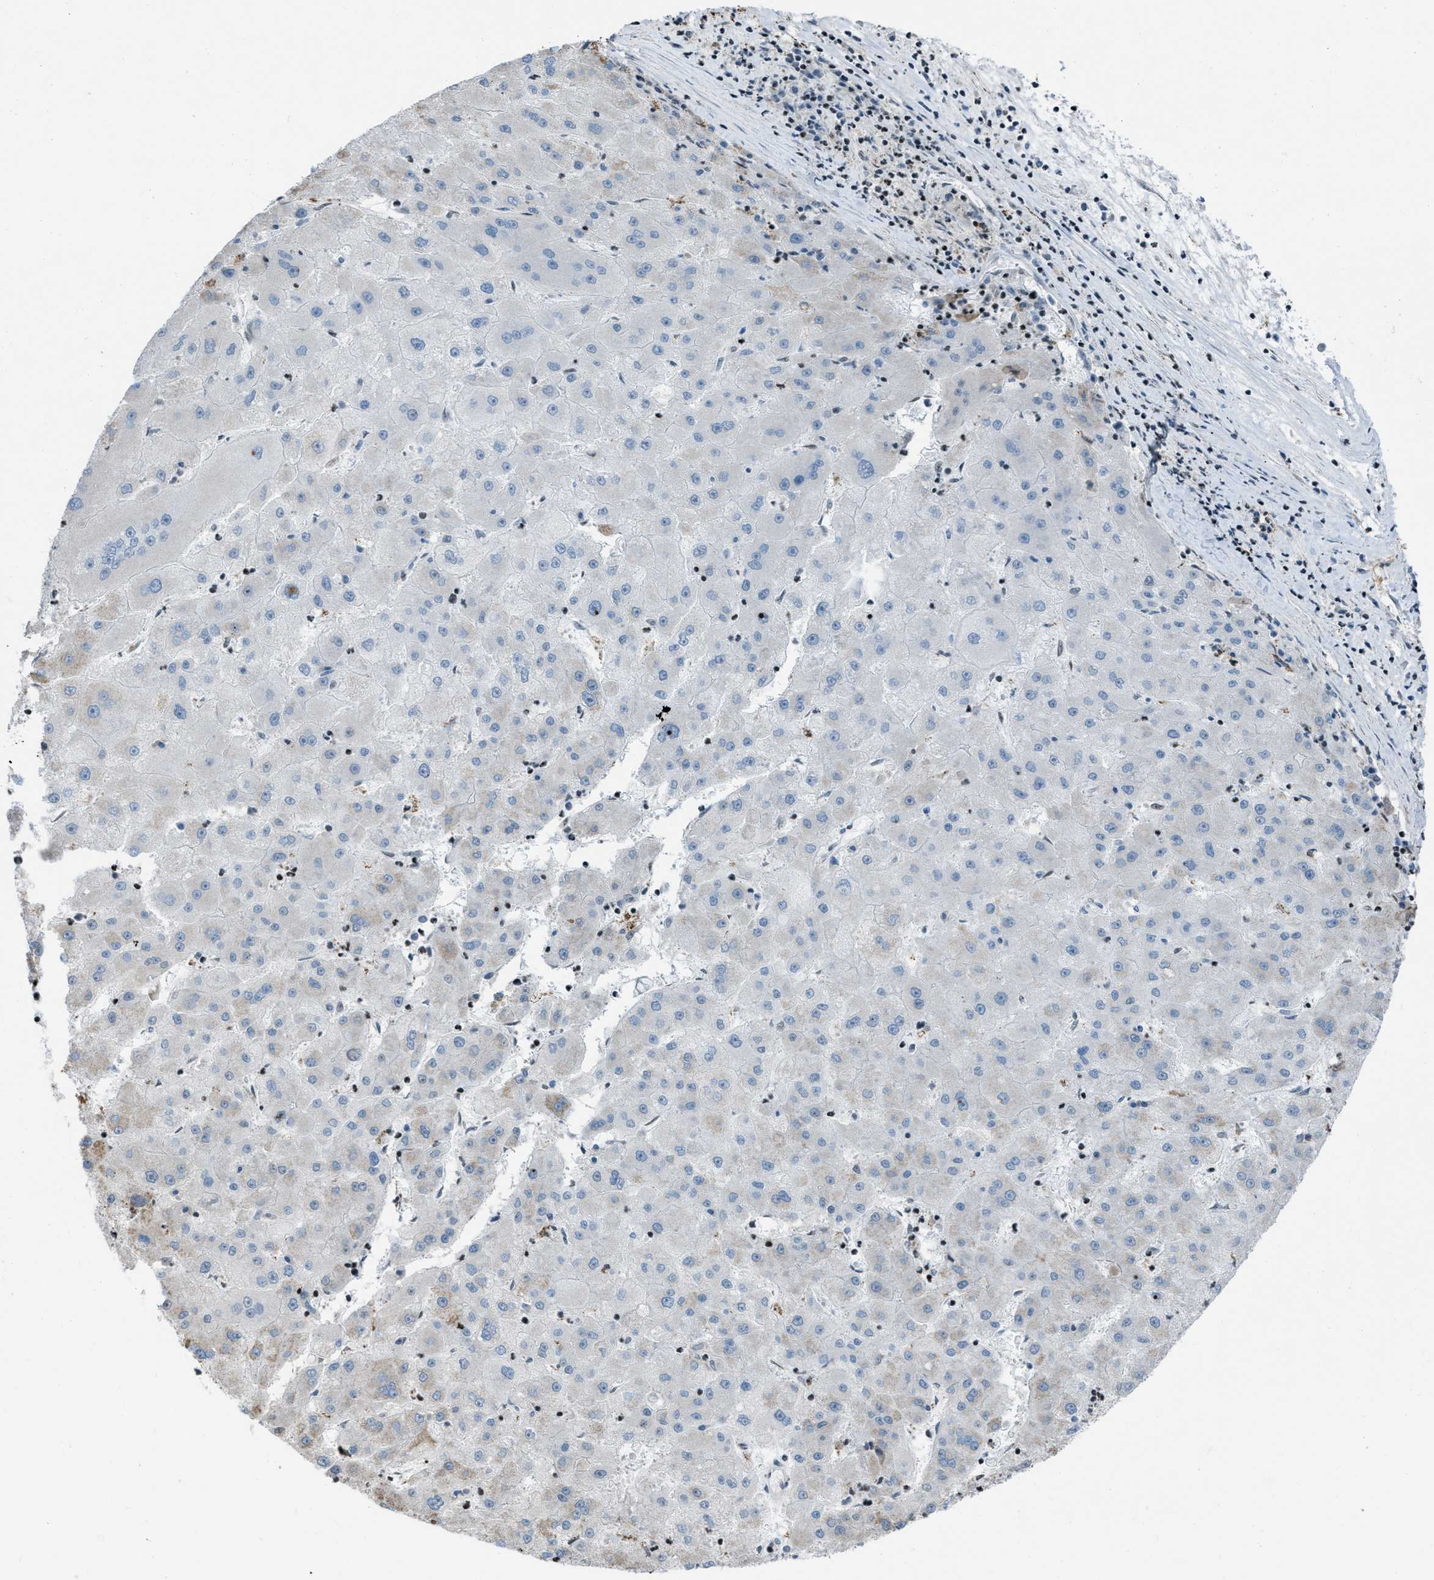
{"staining": {"intensity": "negative", "quantity": "none", "location": "none"}, "tissue": "liver cancer", "cell_type": "Tumor cells", "image_type": "cancer", "snomed": [{"axis": "morphology", "description": "Carcinoma, Hepatocellular, NOS"}, {"axis": "topography", "description": "Liver"}], "caption": "Tumor cells show no significant protein expression in hepatocellular carcinoma (liver).", "gene": "SLFN5", "patient": {"sex": "male", "age": 72}}